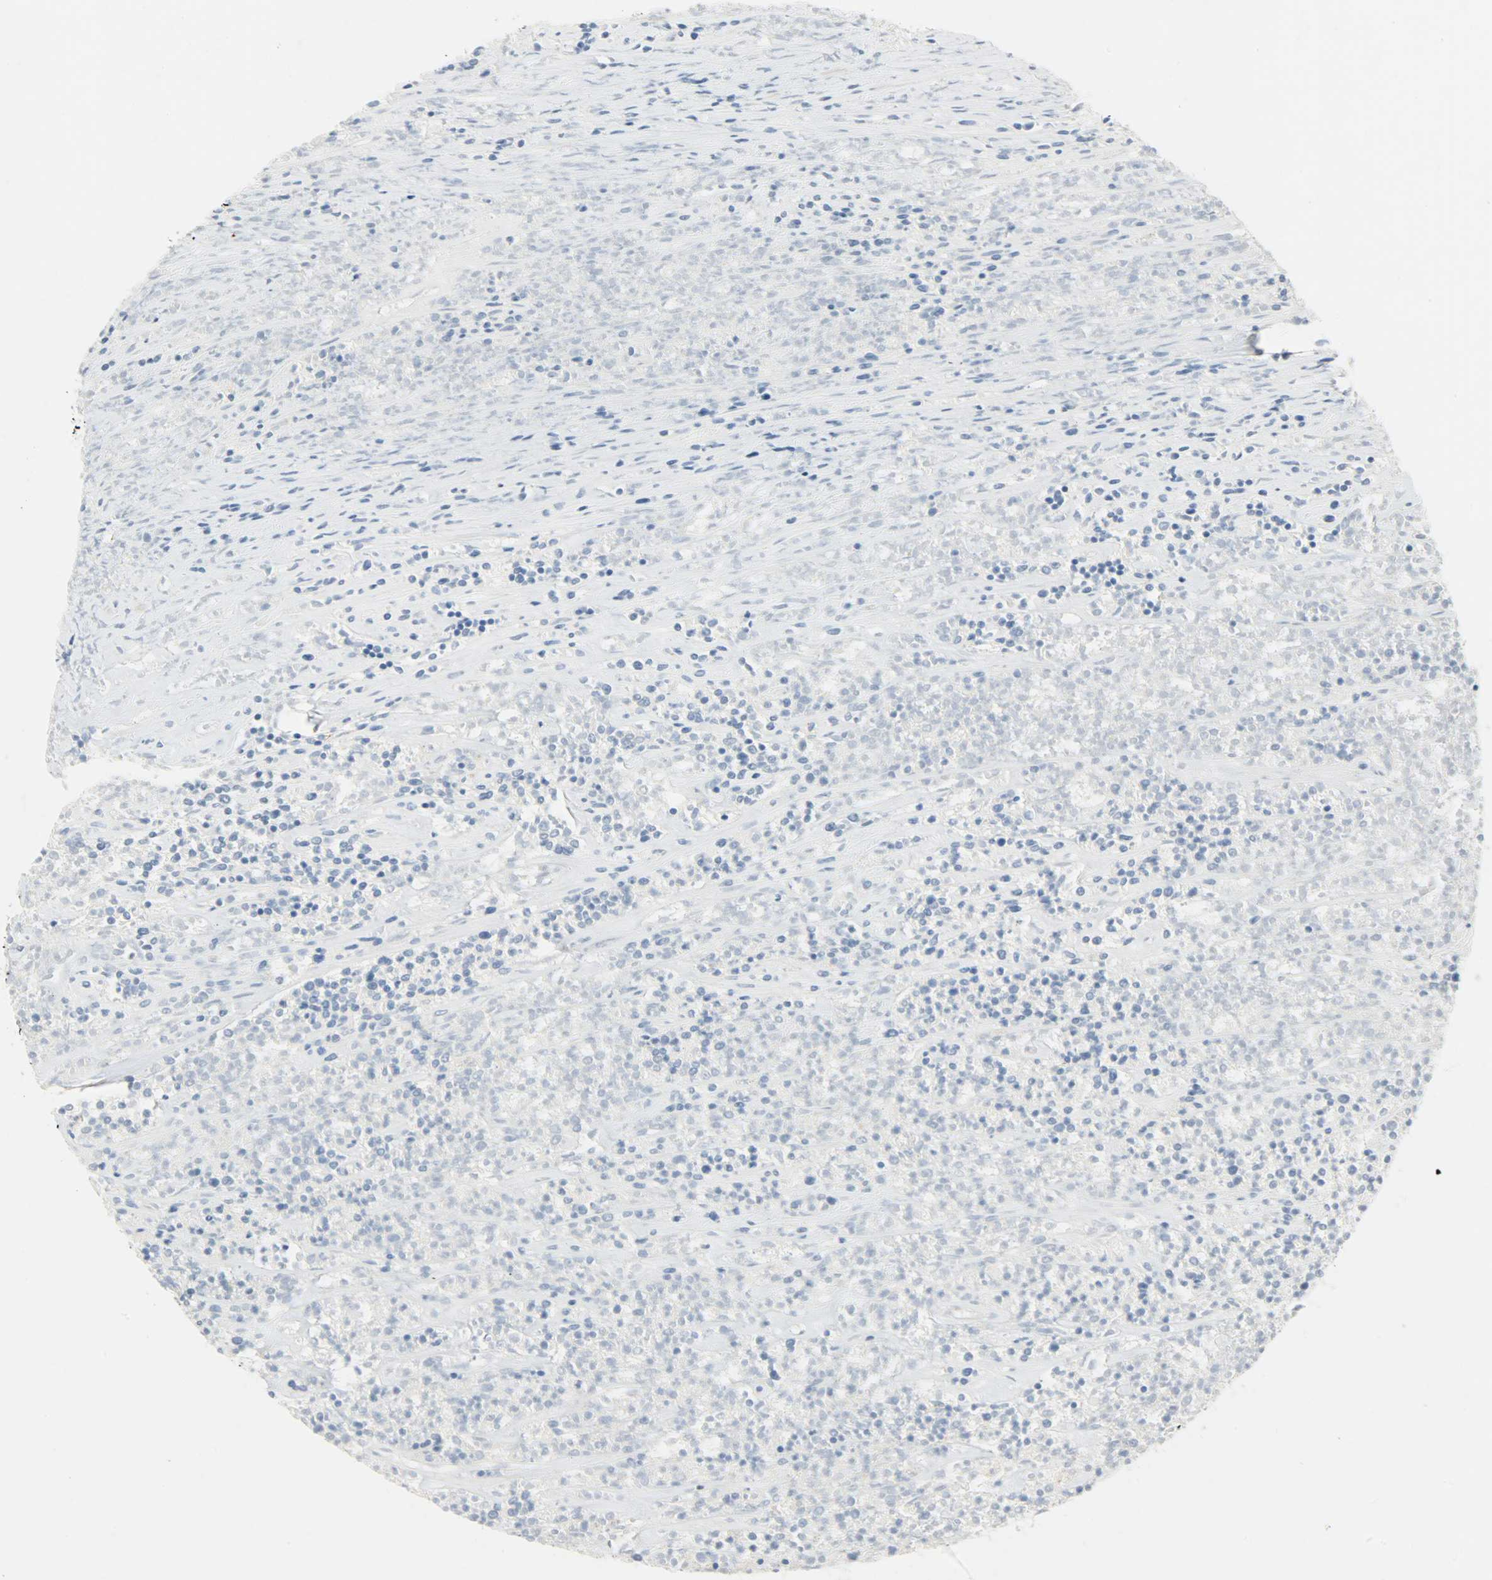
{"staining": {"intensity": "negative", "quantity": "none", "location": "none"}, "tissue": "lymphoma", "cell_type": "Tumor cells", "image_type": "cancer", "snomed": [{"axis": "morphology", "description": "Malignant lymphoma, non-Hodgkin's type, High grade"}, {"axis": "topography", "description": "Lymph node"}], "caption": "Histopathology image shows no significant protein expression in tumor cells of high-grade malignant lymphoma, non-Hodgkin's type. (DAB (3,3'-diaminobenzidine) IHC visualized using brightfield microscopy, high magnification).", "gene": "PROM1", "patient": {"sex": "female", "age": 73}}